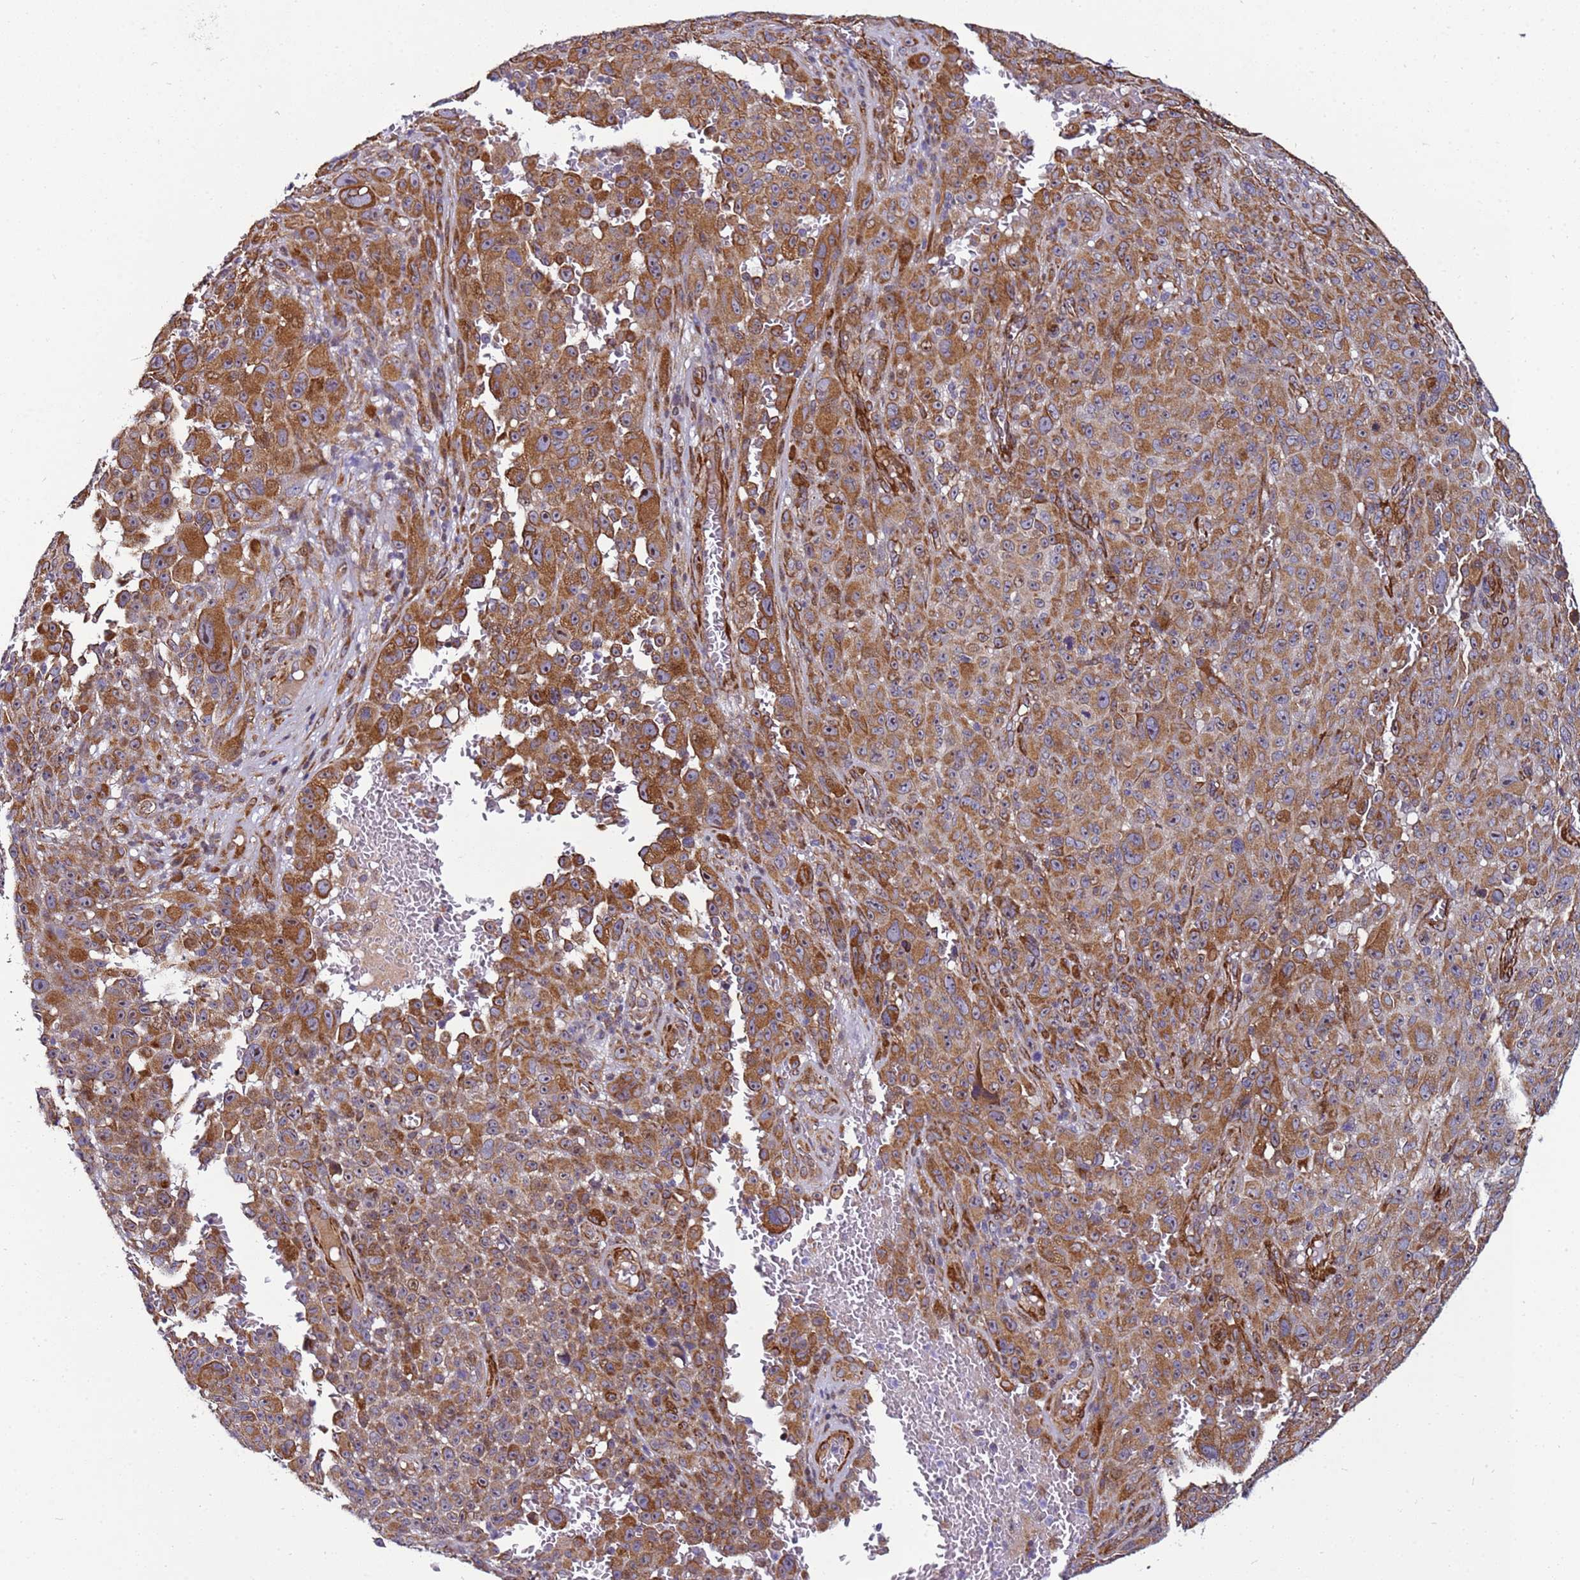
{"staining": {"intensity": "moderate", "quantity": ">75%", "location": "cytoplasmic/membranous"}, "tissue": "melanoma", "cell_type": "Tumor cells", "image_type": "cancer", "snomed": [{"axis": "morphology", "description": "Malignant melanoma, NOS"}, {"axis": "topography", "description": "Skin"}], "caption": "Malignant melanoma stained with immunohistochemistry (IHC) exhibits moderate cytoplasmic/membranous expression in approximately >75% of tumor cells.", "gene": "MCRIP1", "patient": {"sex": "female", "age": 82}}